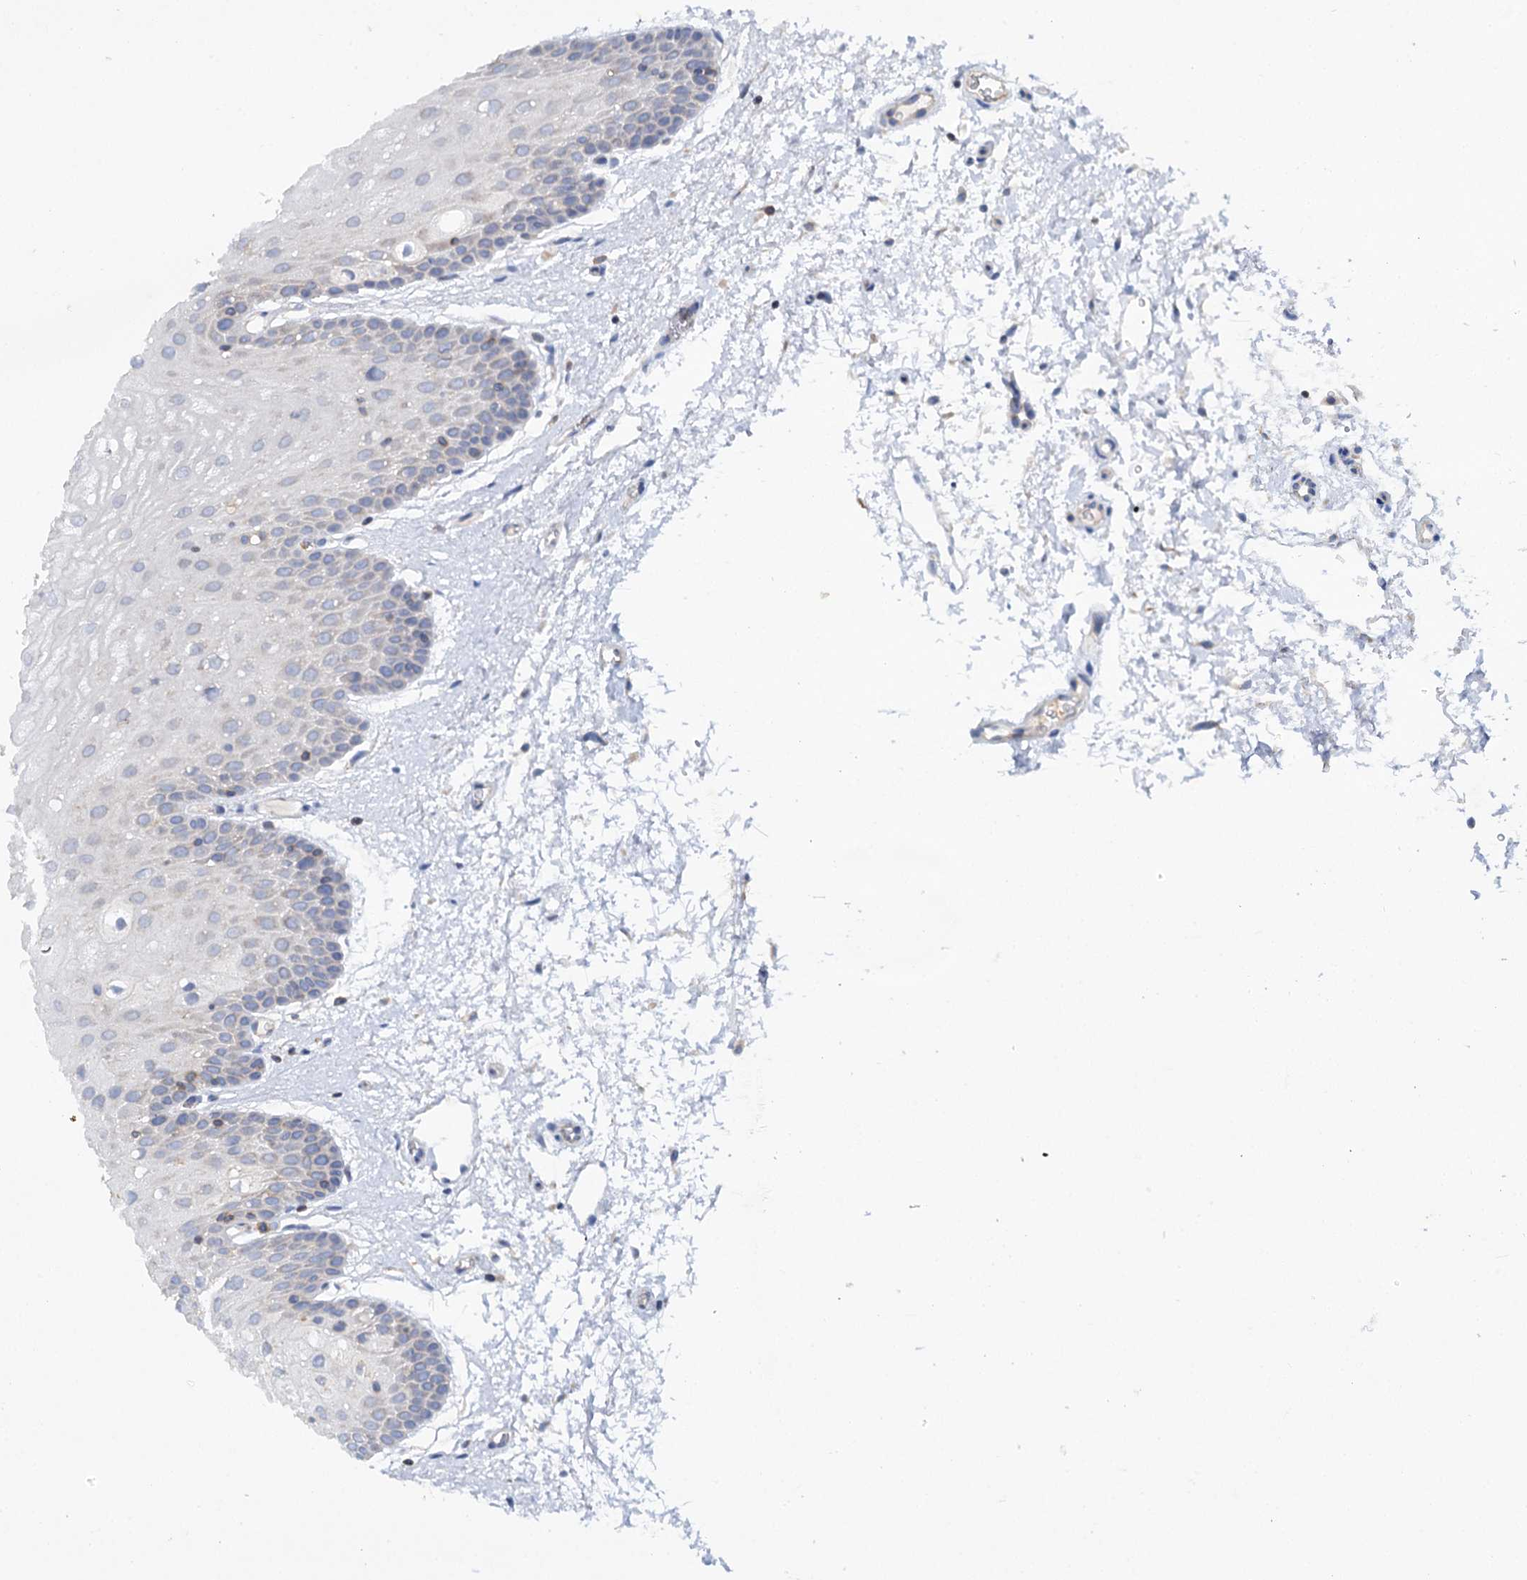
{"staining": {"intensity": "moderate", "quantity": "<25%", "location": "cytoplasmic/membranous"}, "tissue": "oral mucosa", "cell_type": "Squamous epithelial cells", "image_type": "normal", "snomed": [{"axis": "morphology", "description": "Normal tissue, NOS"}, {"axis": "topography", "description": "Oral tissue"}, {"axis": "topography", "description": "Tounge, NOS"}], "caption": "Moderate cytoplasmic/membranous staining for a protein is seen in approximately <25% of squamous epithelial cells of unremarkable oral mucosa using immunohistochemistry.", "gene": "UBASH3B", "patient": {"sex": "female", "age": 73}}